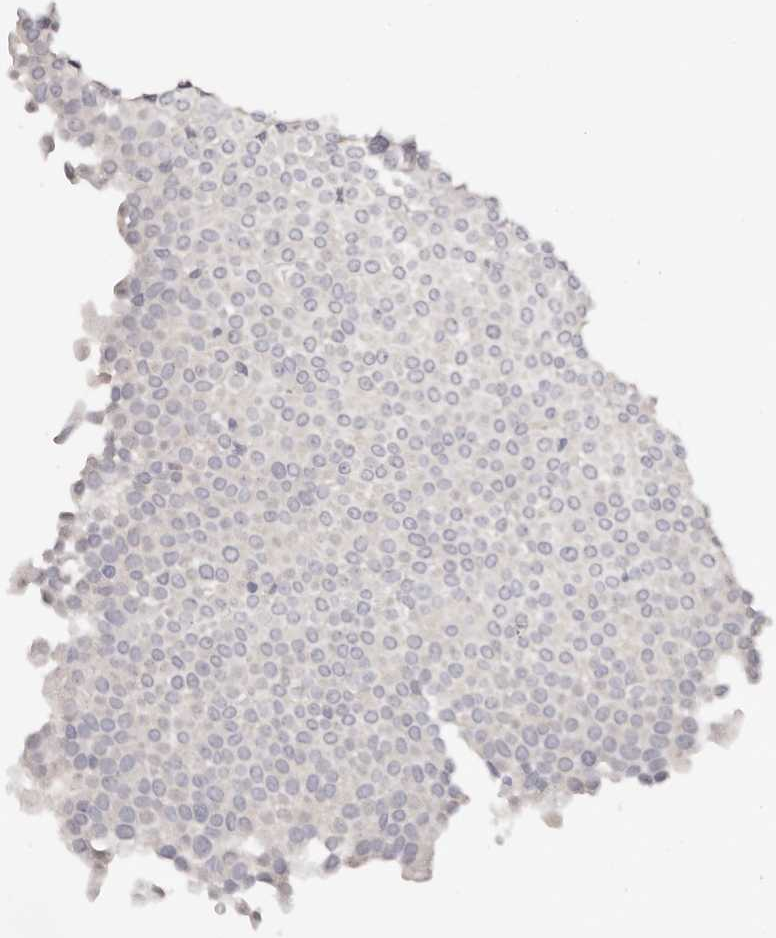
{"staining": {"intensity": "negative", "quantity": "none", "location": "none"}, "tissue": "urothelial cancer", "cell_type": "Tumor cells", "image_type": "cancer", "snomed": [{"axis": "morphology", "description": "Urothelial carcinoma, Low grade"}, {"axis": "topography", "description": "Urinary bladder"}], "caption": "Human urothelial cancer stained for a protein using immunohistochemistry (IHC) exhibits no staining in tumor cells.", "gene": "DNASE1", "patient": {"sex": "male", "age": 78}}